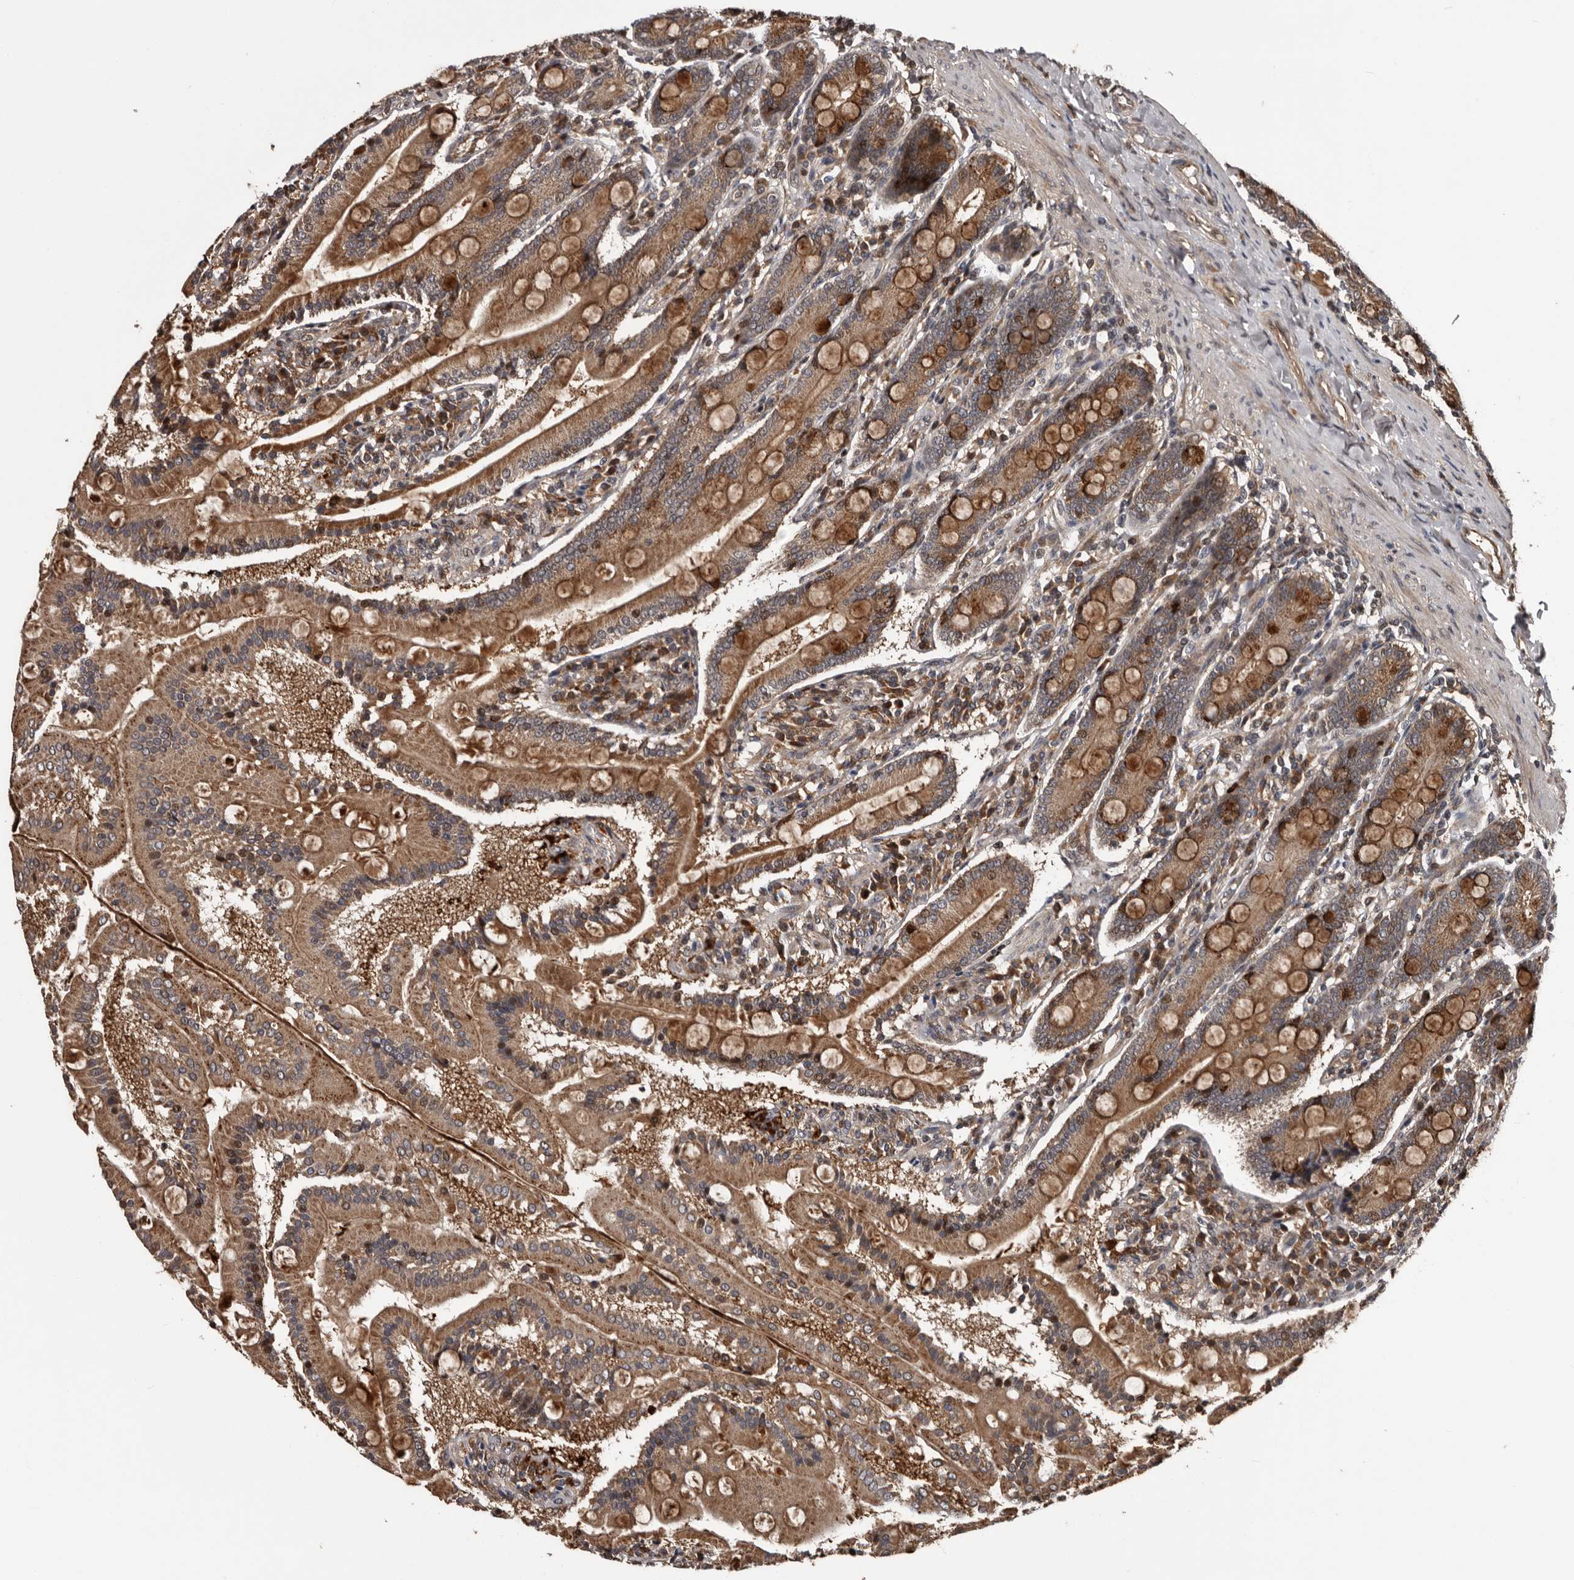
{"staining": {"intensity": "strong", "quantity": ">75%", "location": "cytoplasmic/membranous"}, "tissue": "duodenum", "cell_type": "Glandular cells", "image_type": "normal", "snomed": [{"axis": "morphology", "description": "Normal tissue, NOS"}, {"axis": "topography", "description": "Duodenum"}], "caption": "Benign duodenum shows strong cytoplasmic/membranous expression in approximately >75% of glandular cells Nuclei are stained in blue..", "gene": "SERTAD4", "patient": {"sex": "male", "age": 50}}